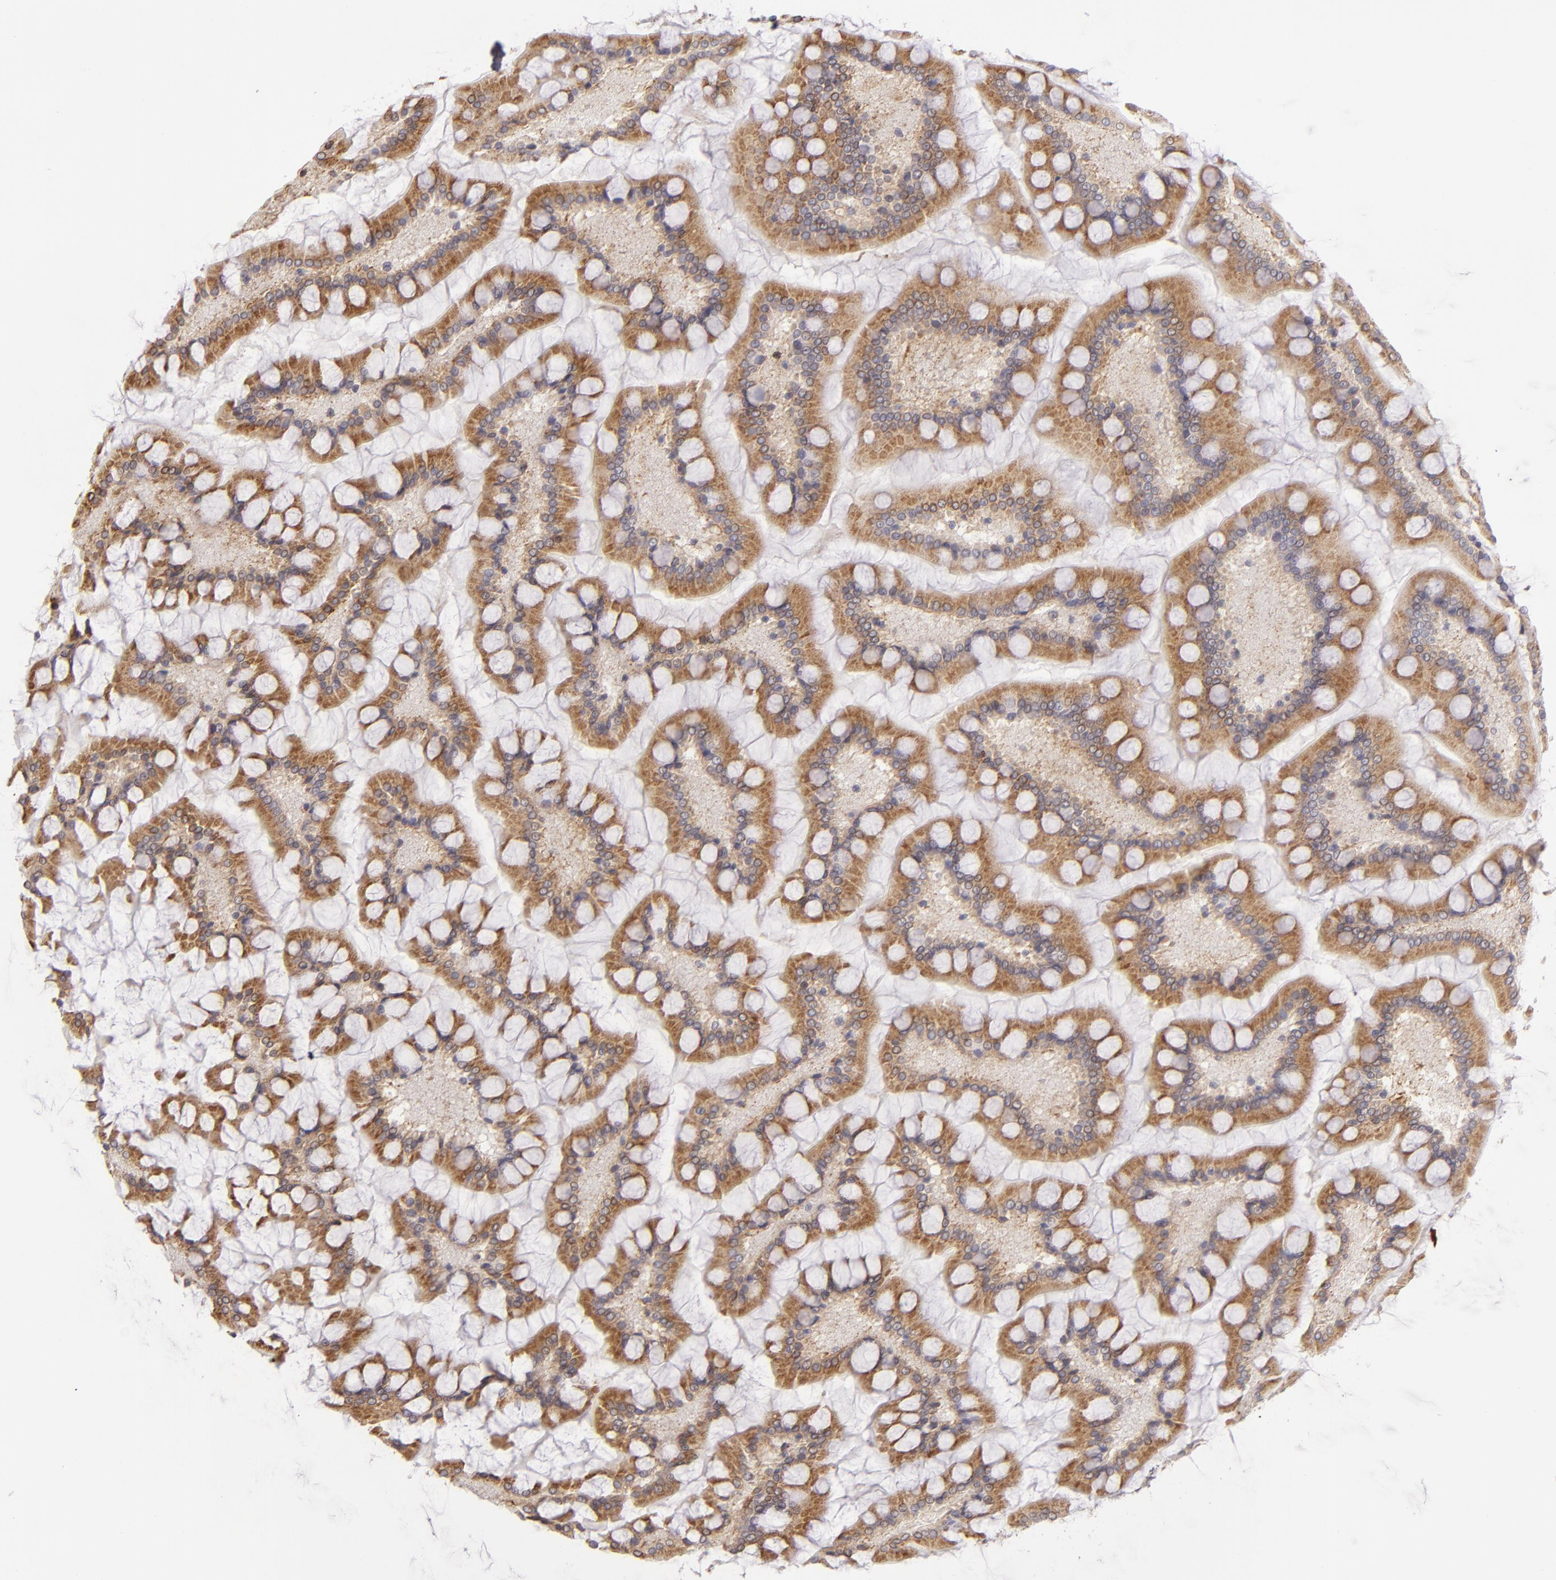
{"staining": {"intensity": "strong", "quantity": ">75%", "location": "cytoplasmic/membranous"}, "tissue": "small intestine", "cell_type": "Glandular cells", "image_type": "normal", "snomed": [{"axis": "morphology", "description": "Normal tissue, NOS"}, {"axis": "topography", "description": "Small intestine"}], "caption": "Immunohistochemical staining of unremarkable human small intestine displays >75% levels of strong cytoplasmic/membranous protein staining in about >75% of glandular cells.", "gene": "CFB", "patient": {"sex": "male", "age": 41}}